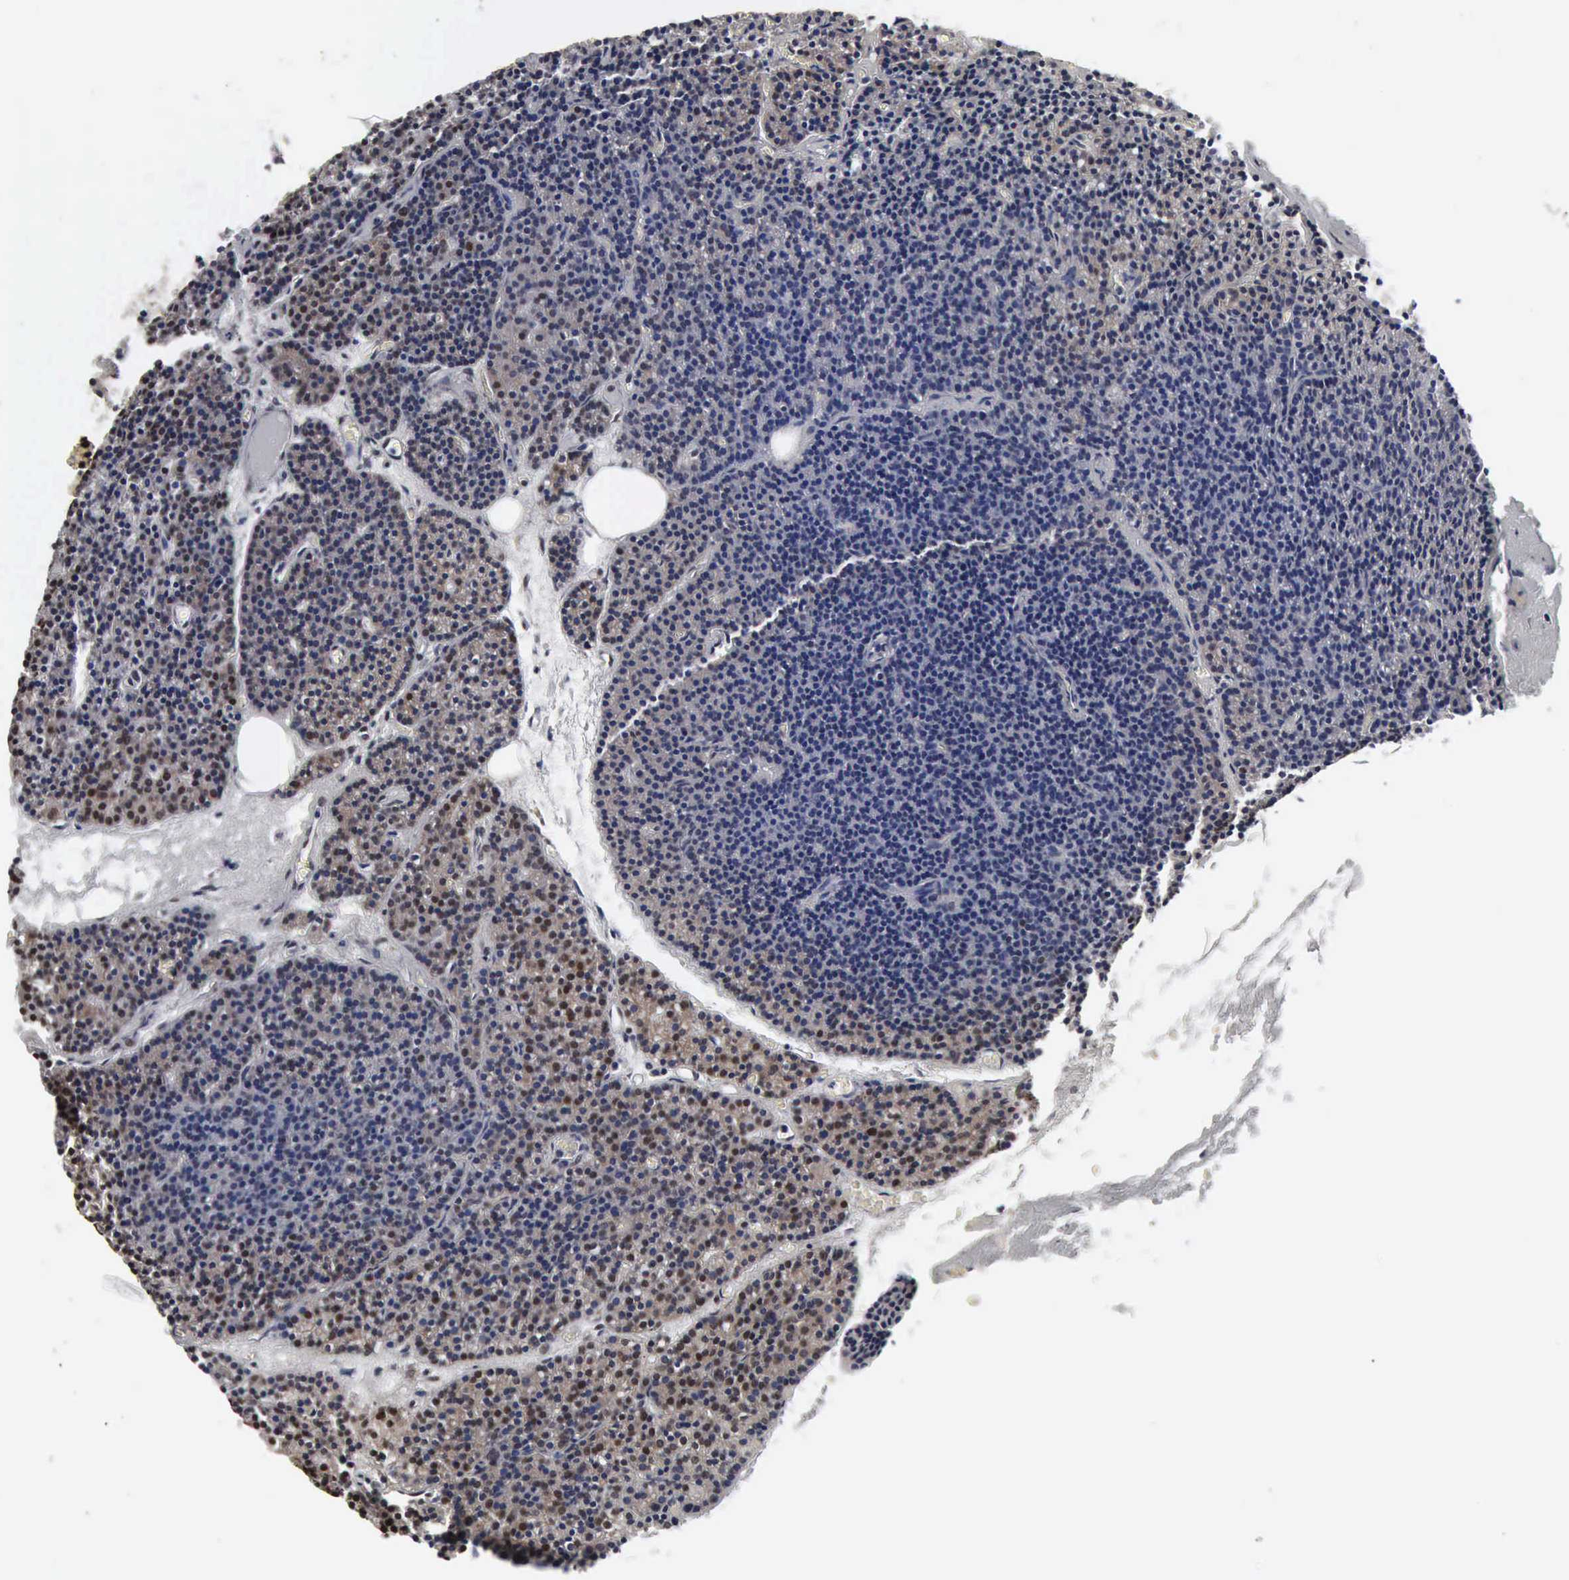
{"staining": {"intensity": "moderate", "quantity": "25%-75%", "location": "nuclear"}, "tissue": "parathyroid gland", "cell_type": "Glandular cells", "image_type": "normal", "snomed": [{"axis": "morphology", "description": "Normal tissue, NOS"}, {"axis": "topography", "description": "Parathyroid gland"}], "caption": "Unremarkable parathyroid gland shows moderate nuclear expression in approximately 25%-75% of glandular cells, visualized by immunohistochemistry. (DAB (3,3'-diaminobenzidine) IHC with brightfield microscopy, high magnification).", "gene": "UBC", "patient": {"sex": "male", "age": 57}}